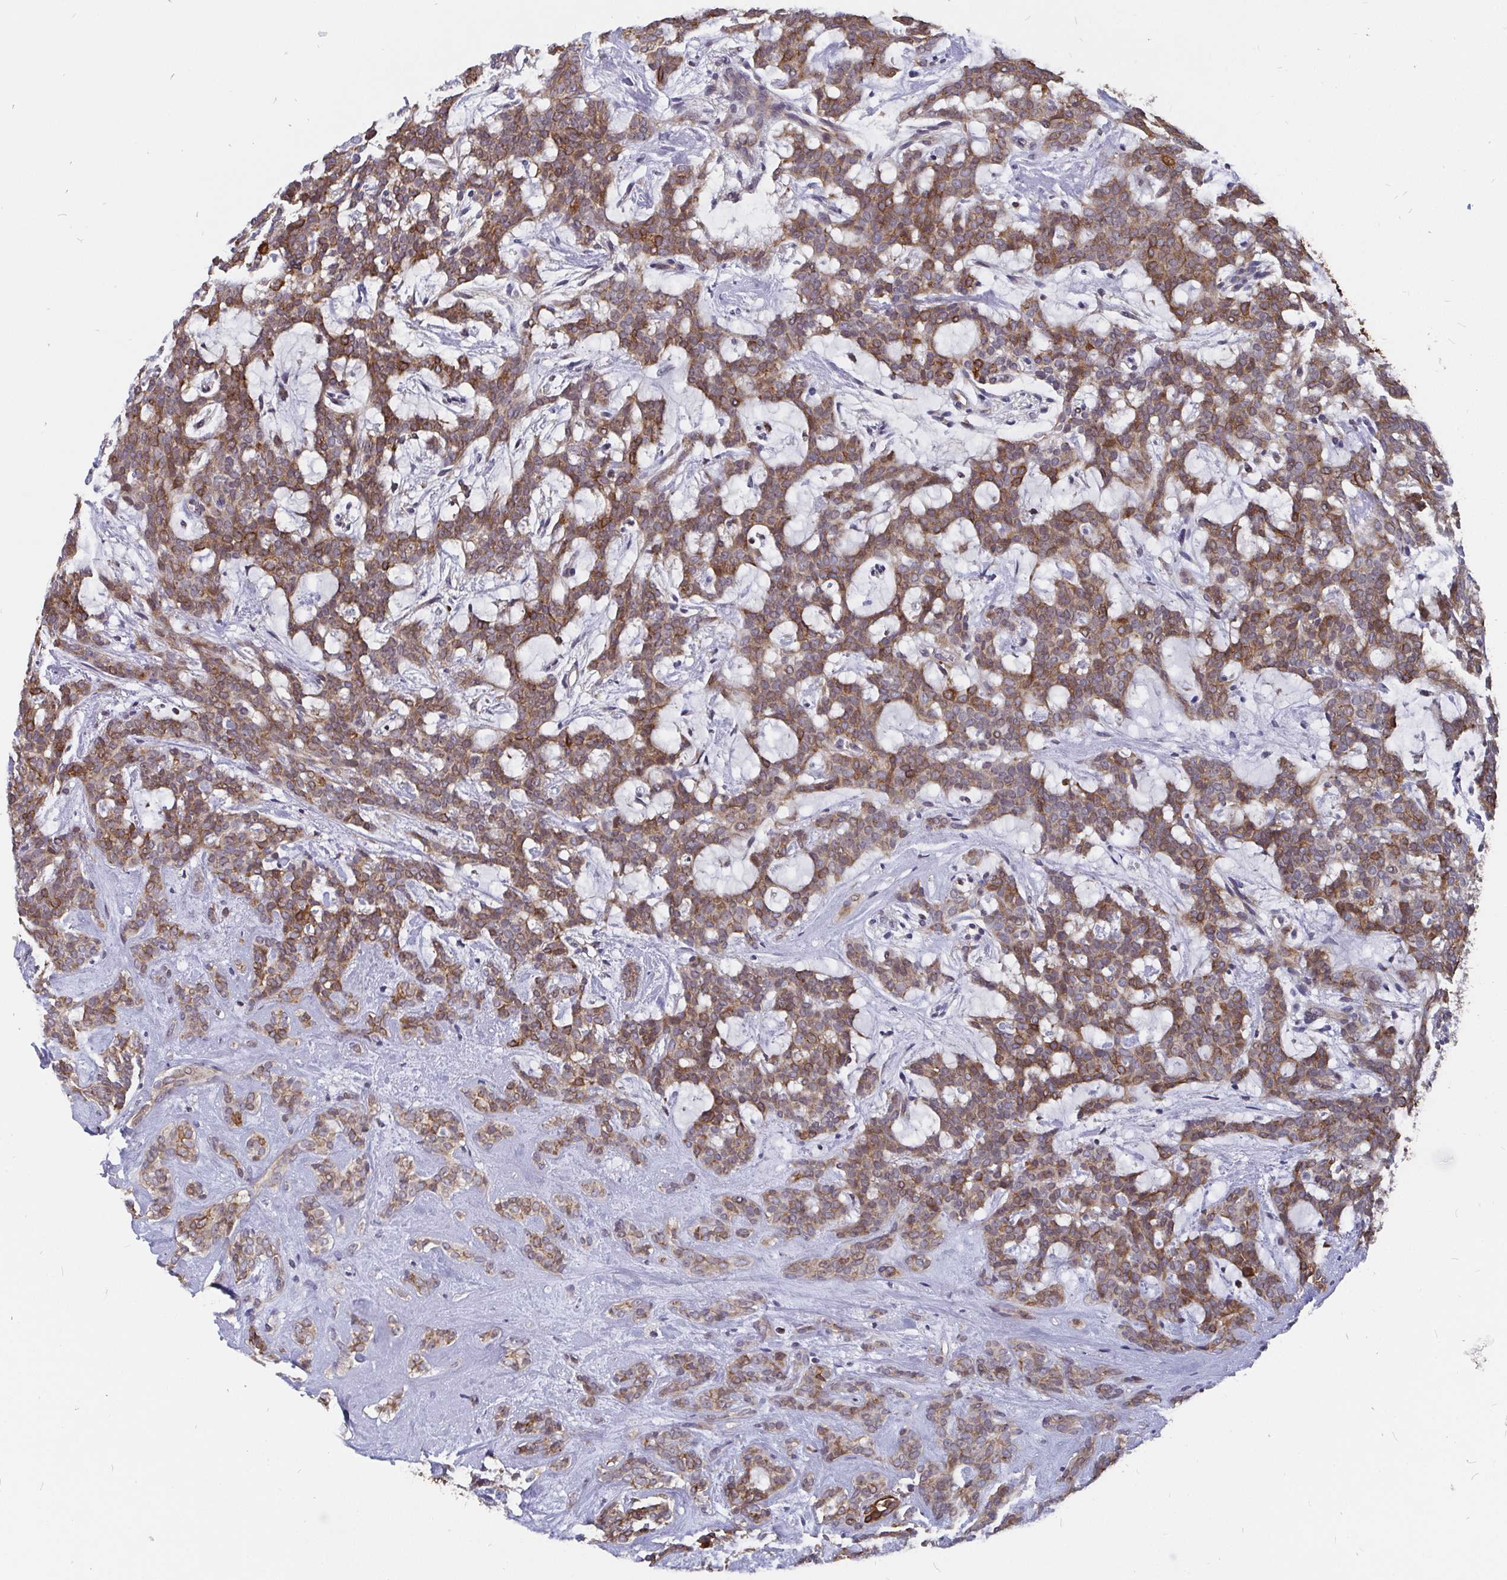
{"staining": {"intensity": "moderate", "quantity": ">75%", "location": "cytoplasmic/membranous"}, "tissue": "head and neck cancer", "cell_type": "Tumor cells", "image_type": "cancer", "snomed": [{"axis": "morphology", "description": "Adenocarcinoma, NOS"}, {"axis": "topography", "description": "Head-Neck"}], "caption": "Immunohistochemical staining of human head and neck cancer (adenocarcinoma) demonstrates medium levels of moderate cytoplasmic/membranous protein positivity in approximately >75% of tumor cells.", "gene": "PDF", "patient": {"sex": "female", "age": 57}}